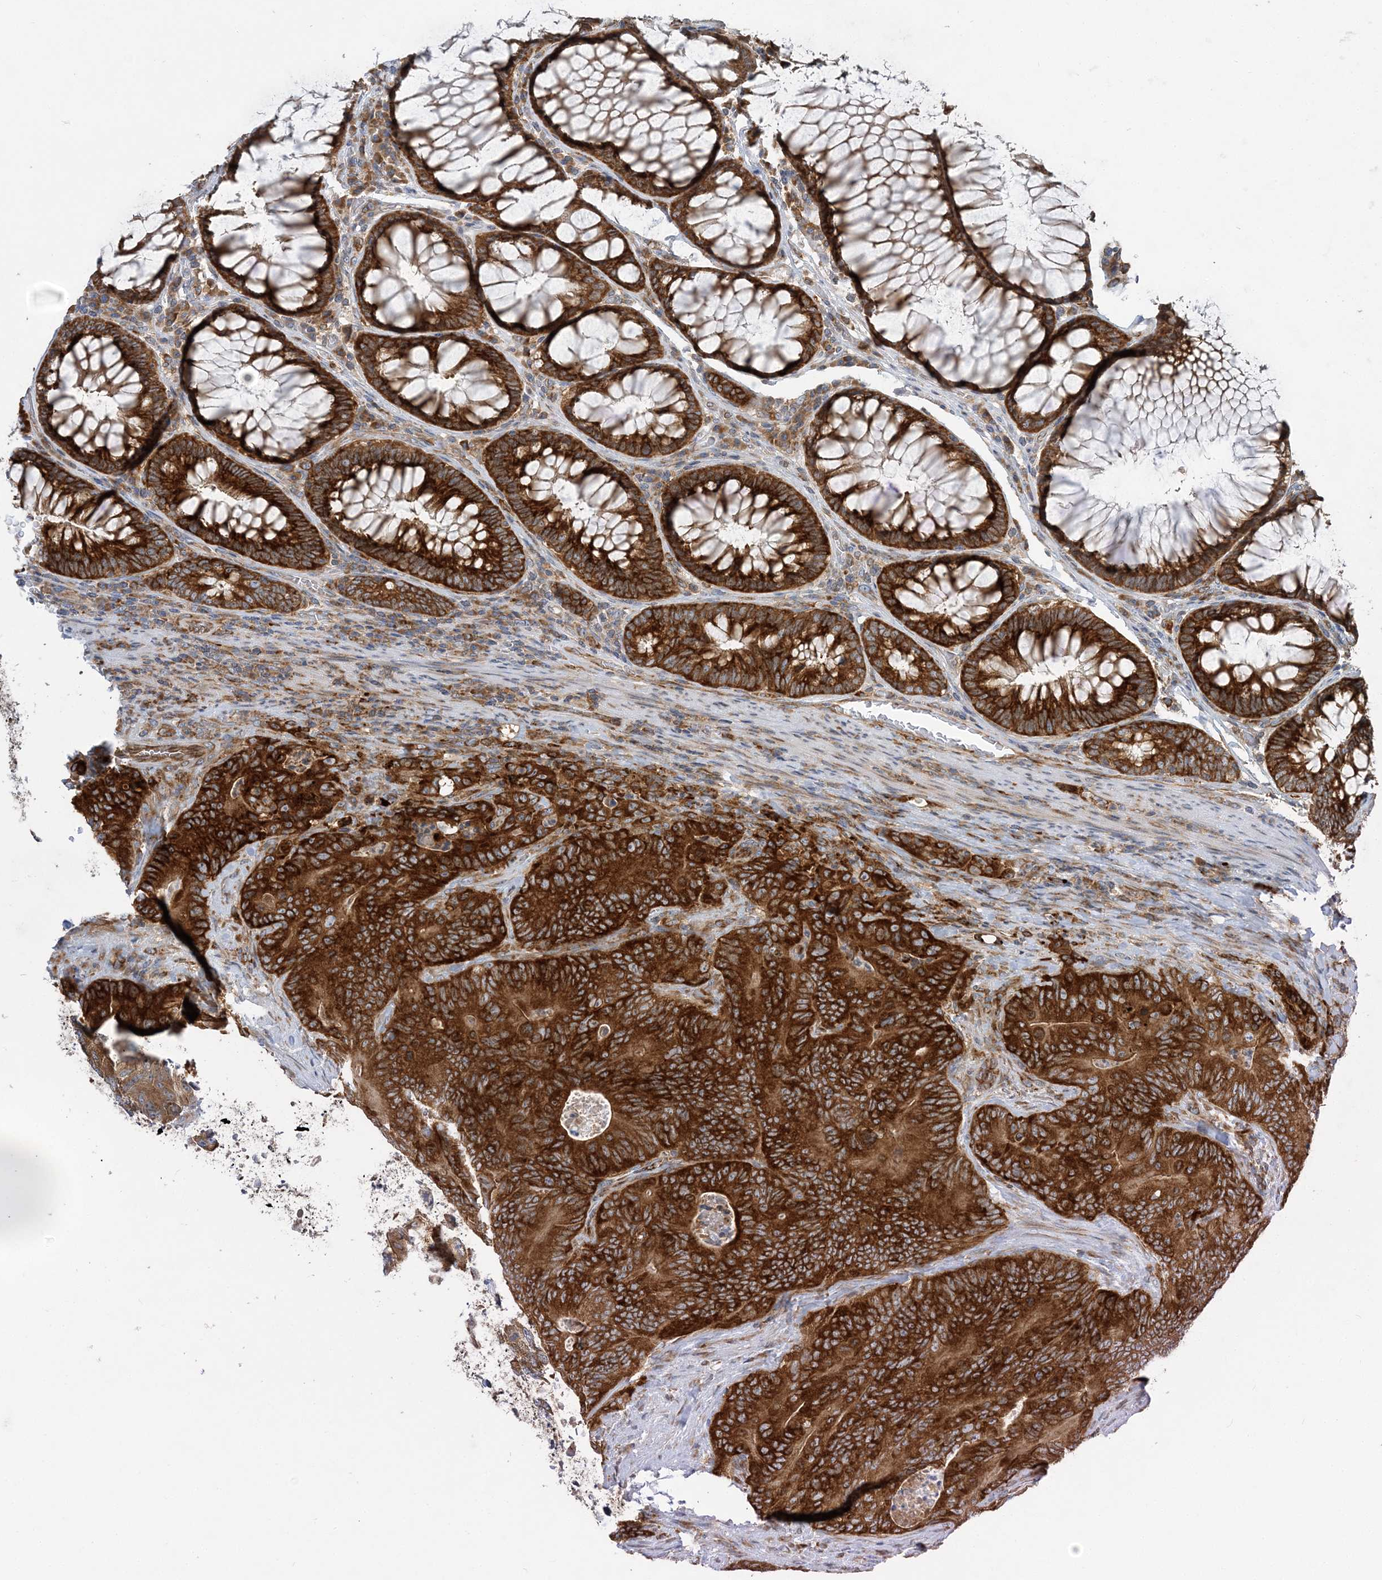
{"staining": {"intensity": "strong", "quantity": ">75%", "location": "cytoplasmic/membranous"}, "tissue": "colorectal cancer", "cell_type": "Tumor cells", "image_type": "cancer", "snomed": [{"axis": "morphology", "description": "Normal tissue, NOS"}, {"axis": "topography", "description": "Colon"}], "caption": "Protein staining by immunohistochemistry (IHC) exhibits strong cytoplasmic/membranous positivity in about >75% of tumor cells in colorectal cancer.", "gene": "LARP4B", "patient": {"sex": "female", "age": 82}}